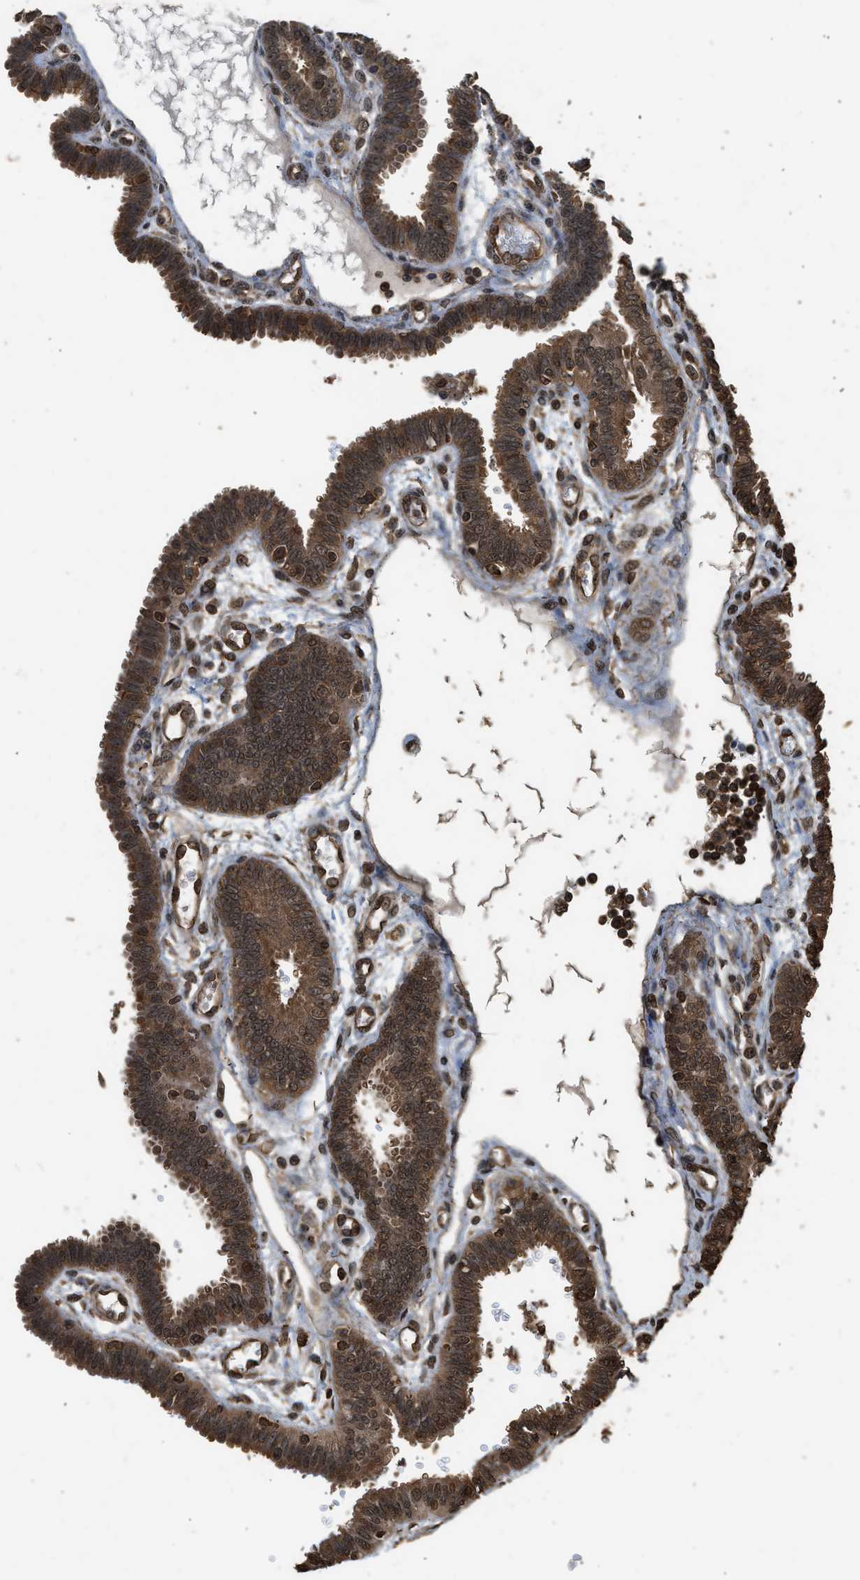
{"staining": {"intensity": "strong", "quantity": ">75%", "location": "cytoplasmic/membranous"}, "tissue": "fallopian tube", "cell_type": "Glandular cells", "image_type": "normal", "snomed": [{"axis": "morphology", "description": "Normal tissue, NOS"}, {"axis": "topography", "description": "Fallopian tube"}], "caption": "Protein staining exhibits strong cytoplasmic/membranous staining in about >75% of glandular cells in normal fallopian tube.", "gene": "MYBL2", "patient": {"sex": "female", "age": 32}}